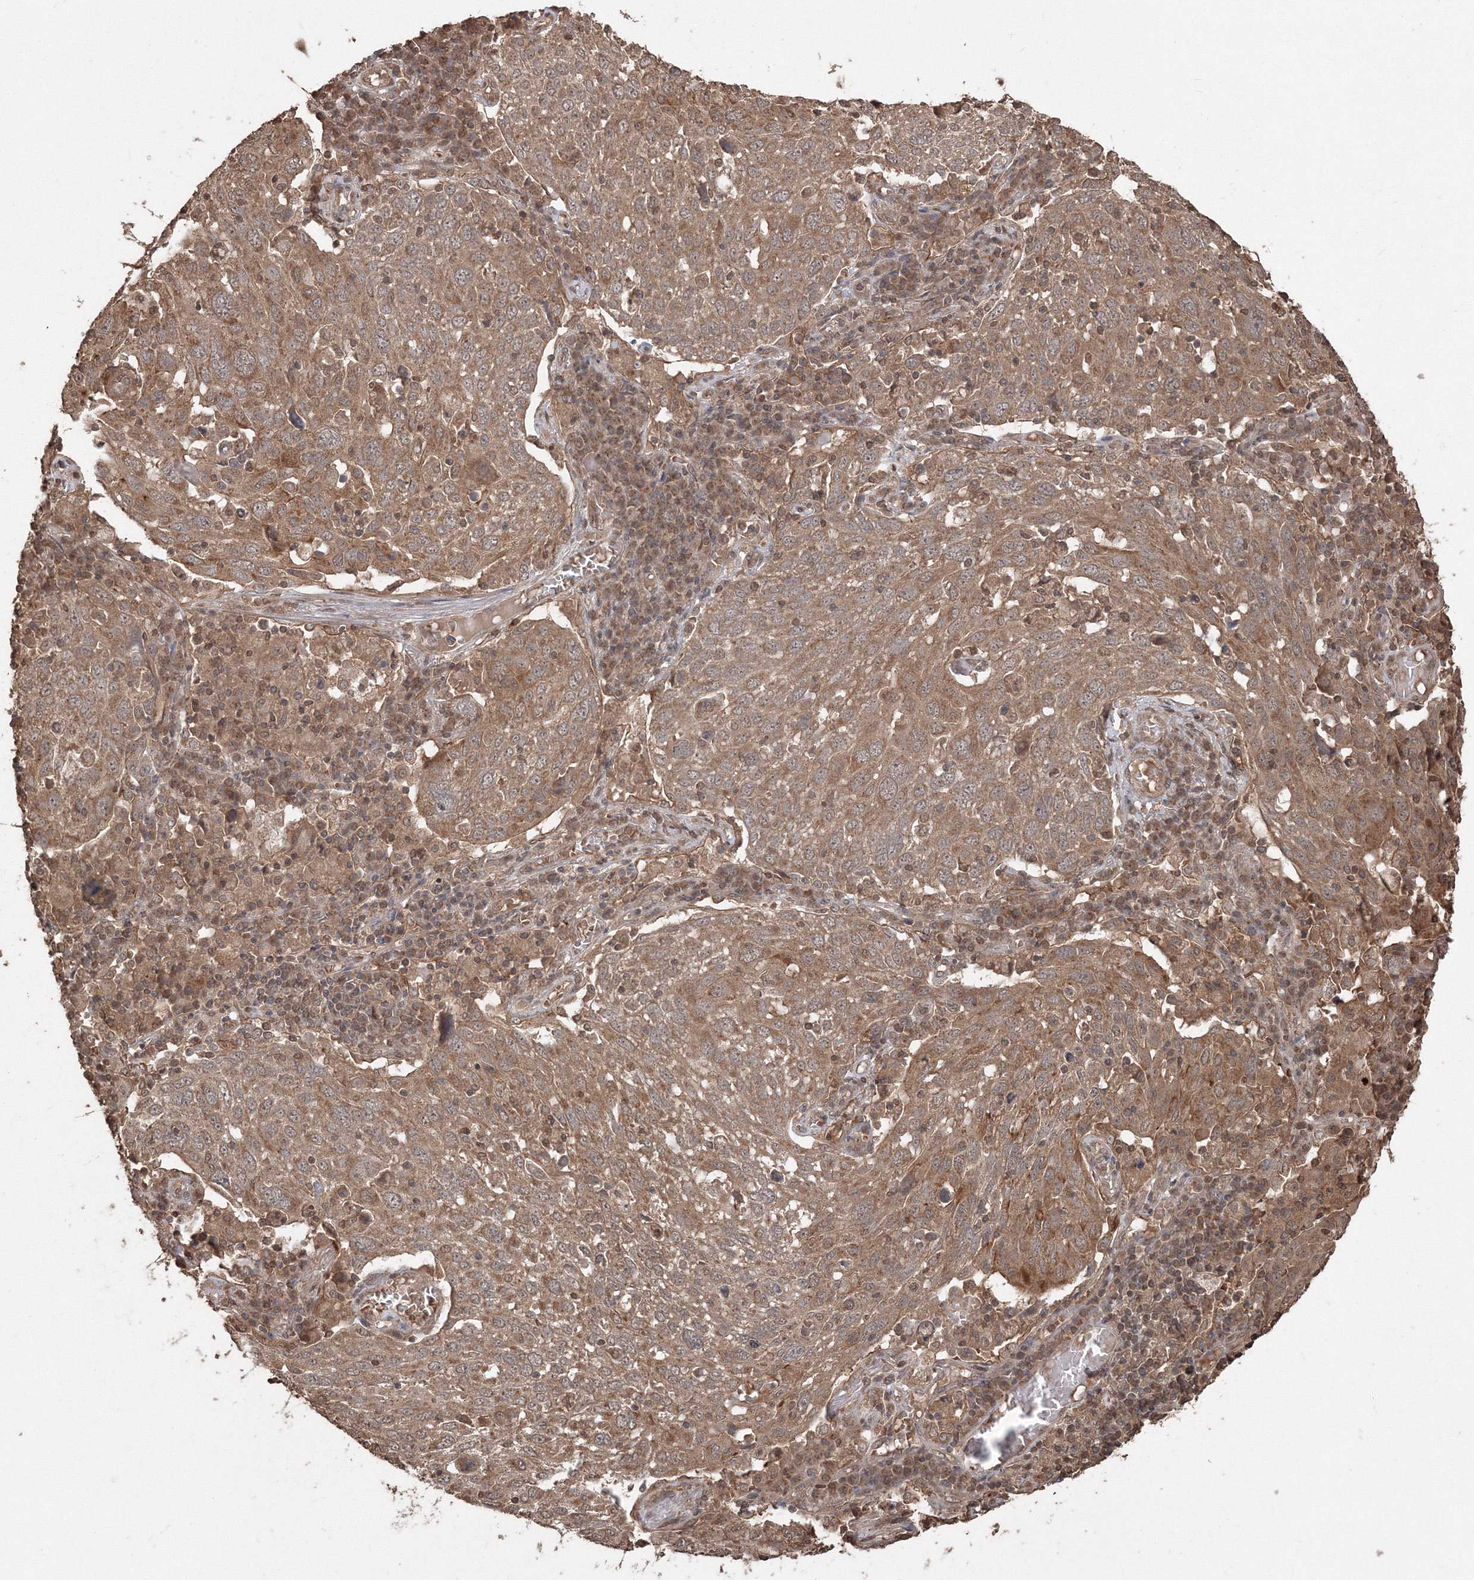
{"staining": {"intensity": "moderate", "quantity": ">75%", "location": "cytoplasmic/membranous"}, "tissue": "lung cancer", "cell_type": "Tumor cells", "image_type": "cancer", "snomed": [{"axis": "morphology", "description": "Squamous cell carcinoma, NOS"}, {"axis": "topography", "description": "Lung"}], "caption": "Human lung cancer (squamous cell carcinoma) stained for a protein (brown) shows moderate cytoplasmic/membranous positive staining in about >75% of tumor cells.", "gene": "CCDC122", "patient": {"sex": "male", "age": 65}}